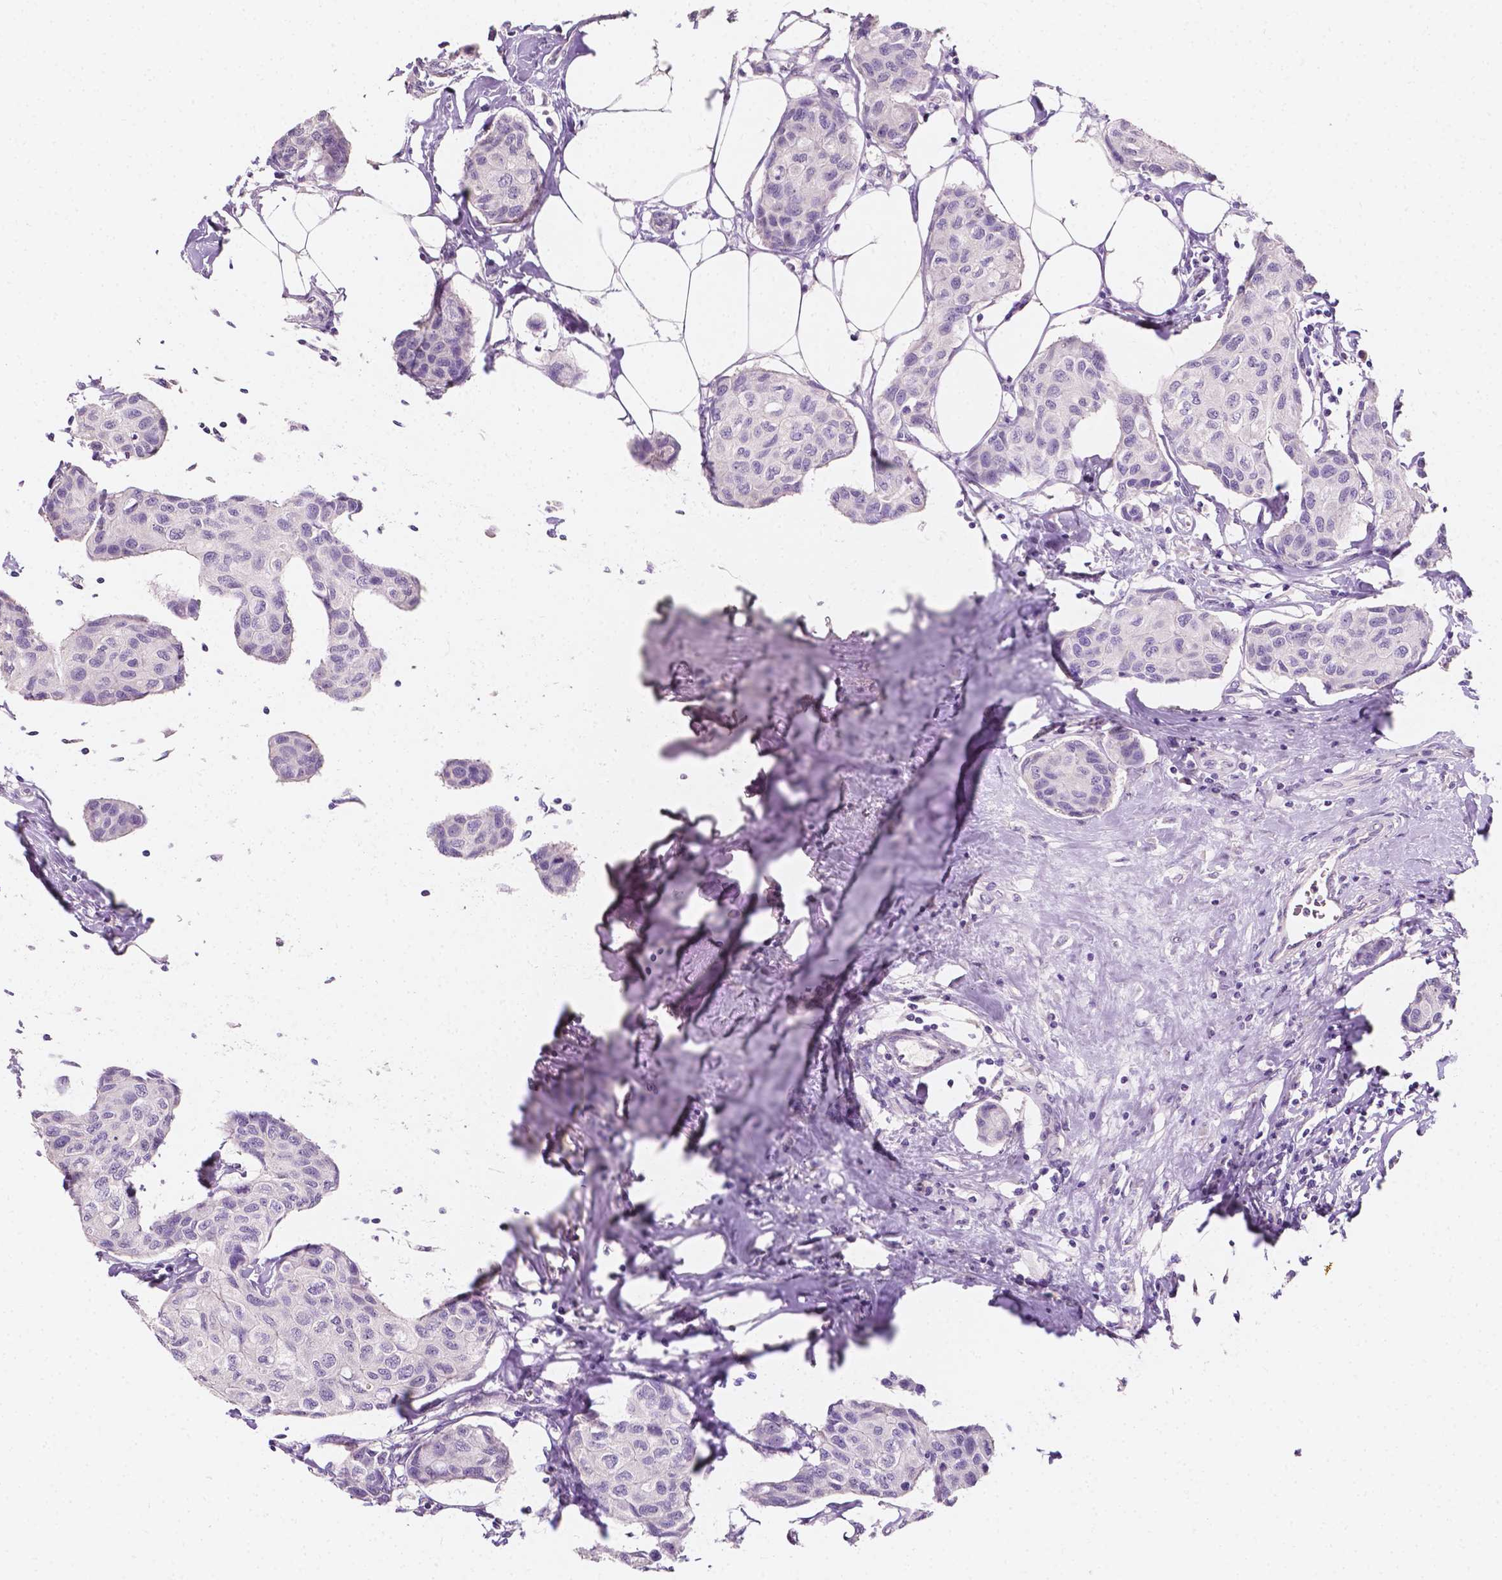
{"staining": {"intensity": "negative", "quantity": "none", "location": "none"}, "tissue": "breast cancer", "cell_type": "Tumor cells", "image_type": "cancer", "snomed": [{"axis": "morphology", "description": "Duct carcinoma"}, {"axis": "topography", "description": "Breast"}], "caption": "Immunohistochemistry (IHC) micrograph of neoplastic tissue: breast cancer (infiltrating ductal carcinoma) stained with DAB shows no significant protein positivity in tumor cells.", "gene": "TAL1", "patient": {"sex": "female", "age": 80}}